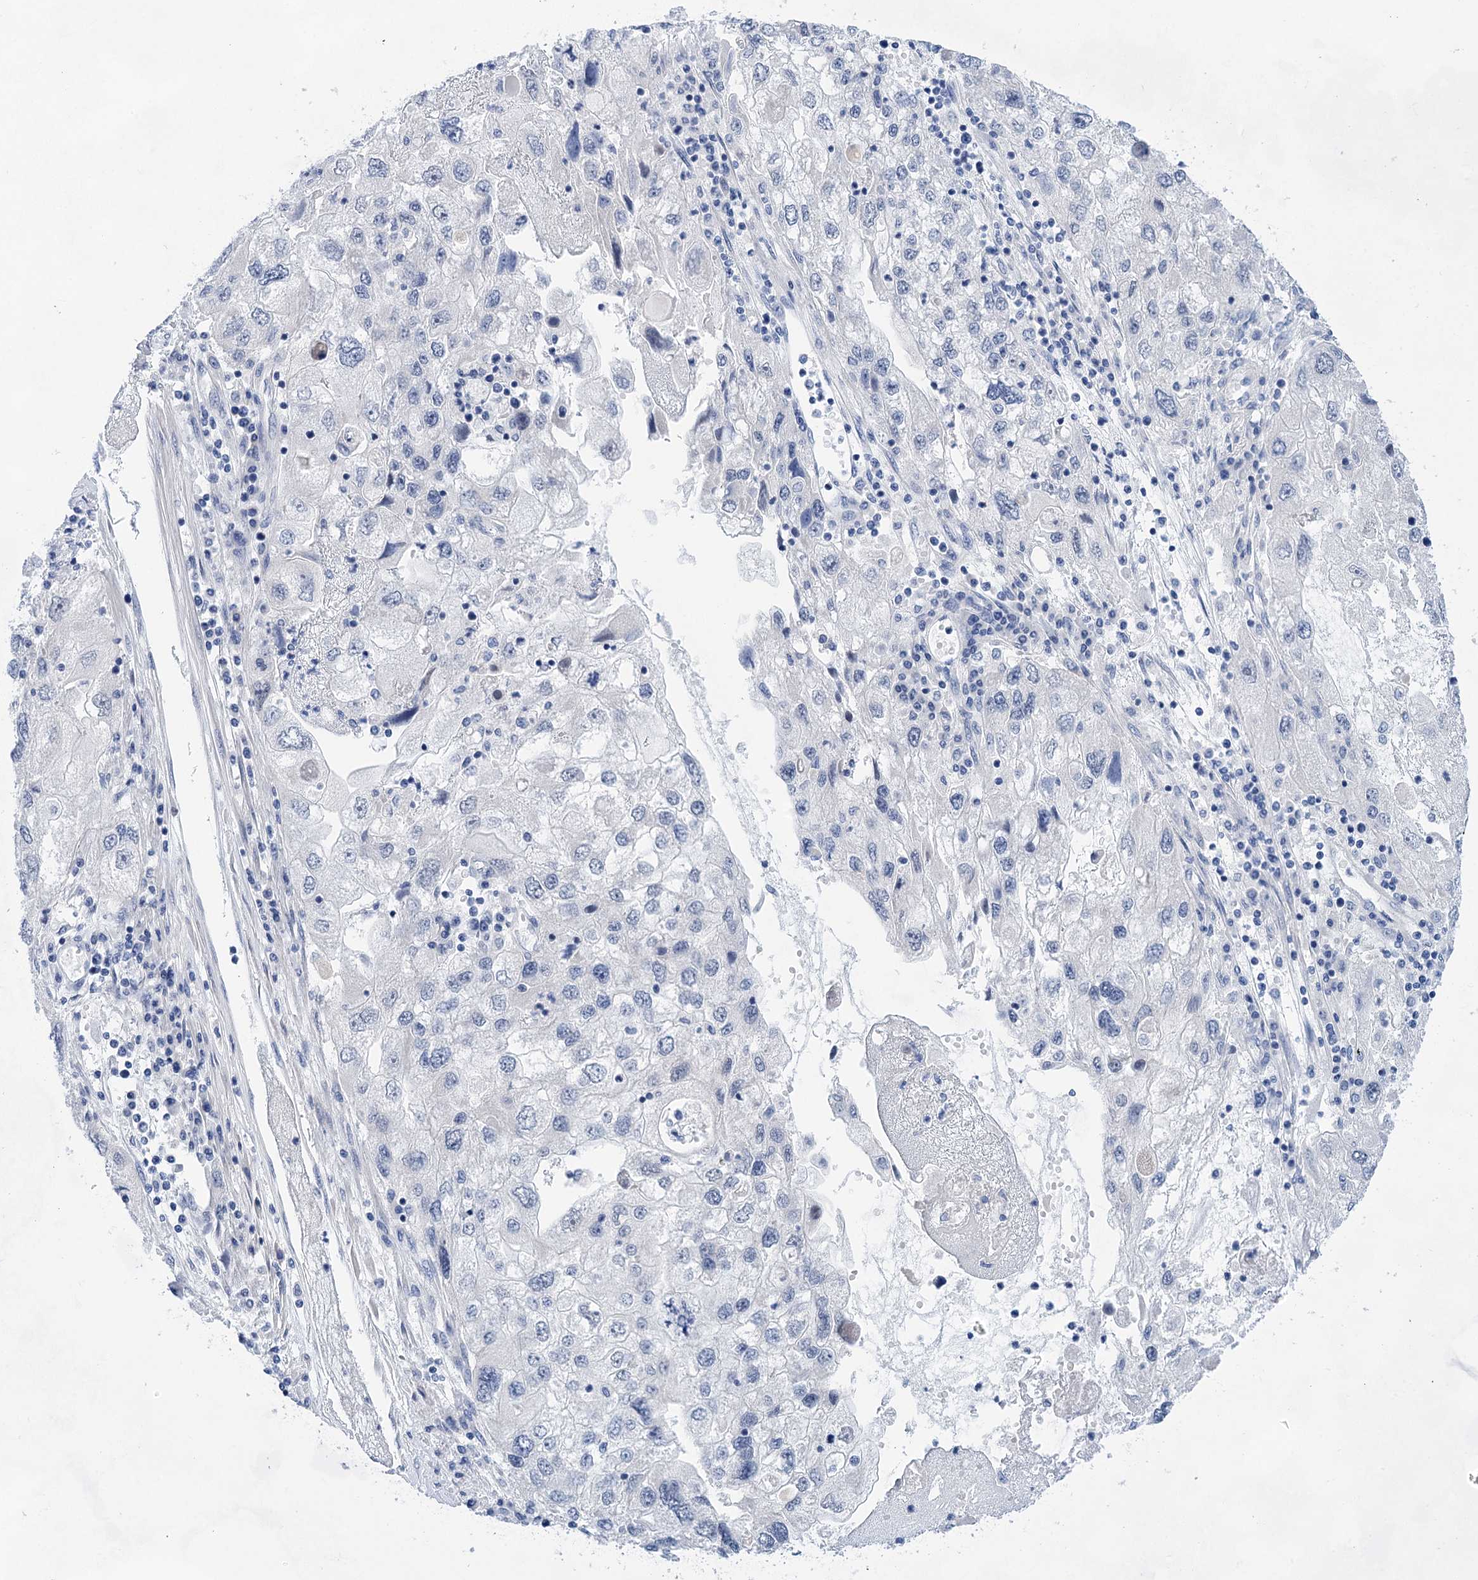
{"staining": {"intensity": "negative", "quantity": "none", "location": "none"}, "tissue": "endometrial cancer", "cell_type": "Tumor cells", "image_type": "cancer", "snomed": [{"axis": "morphology", "description": "Adenocarcinoma, NOS"}, {"axis": "topography", "description": "Endometrium"}], "caption": "The histopathology image shows no significant positivity in tumor cells of adenocarcinoma (endometrial). The staining is performed using DAB (3,3'-diaminobenzidine) brown chromogen with nuclei counter-stained in using hematoxylin.", "gene": "LALBA", "patient": {"sex": "female", "age": 49}}